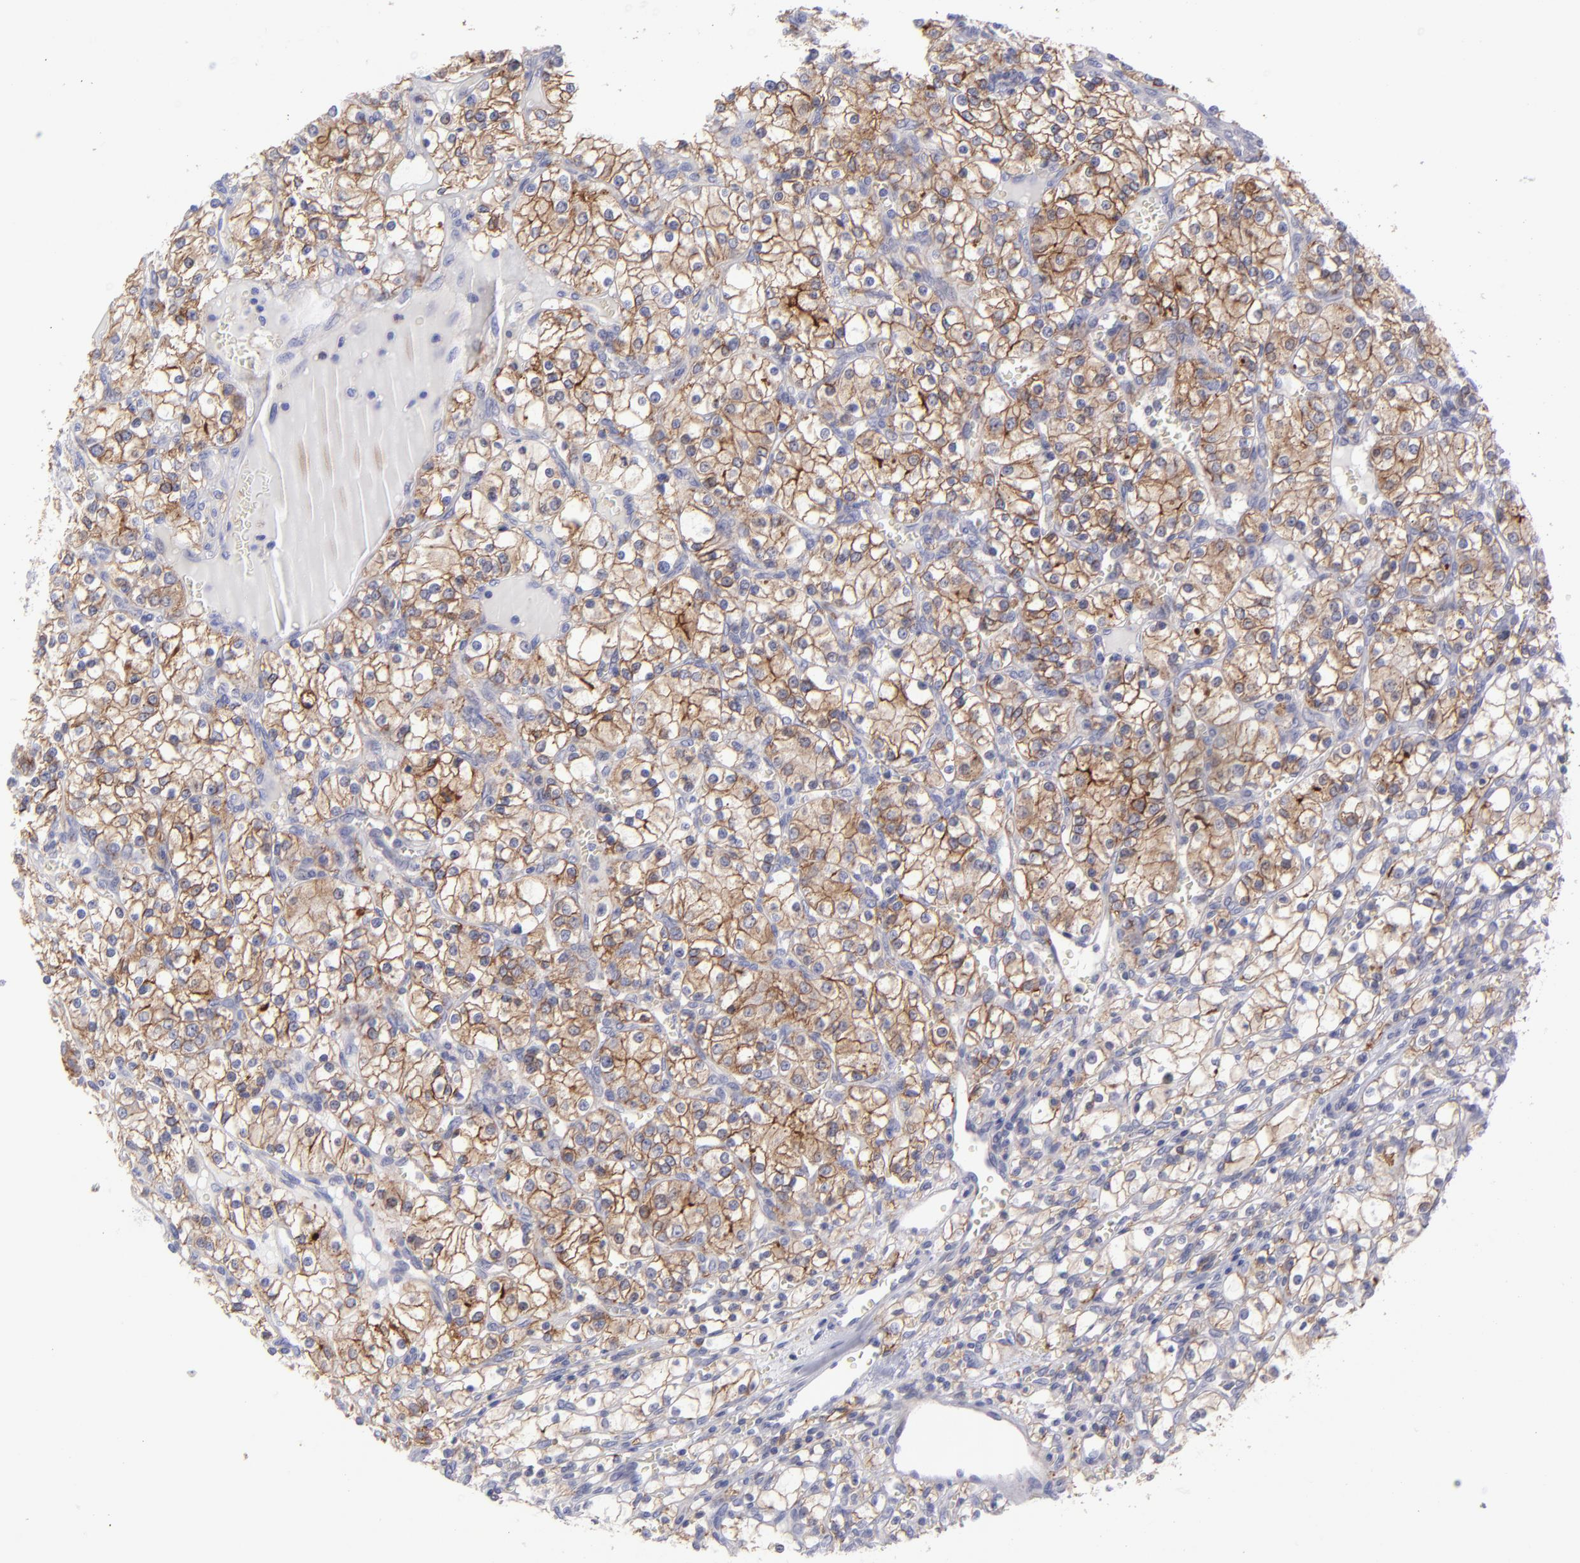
{"staining": {"intensity": "moderate", "quantity": ">75%", "location": "cytoplasmic/membranous"}, "tissue": "renal cancer", "cell_type": "Tumor cells", "image_type": "cancer", "snomed": [{"axis": "morphology", "description": "Adenocarcinoma, NOS"}, {"axis": "topography", "description": "Kidney"}], "caption": "Human renal cancer stained with a protein marker shows moderate staining in tumor cells.", "gene": "BSG", "patient": {"sex": "female", "age": 62}}